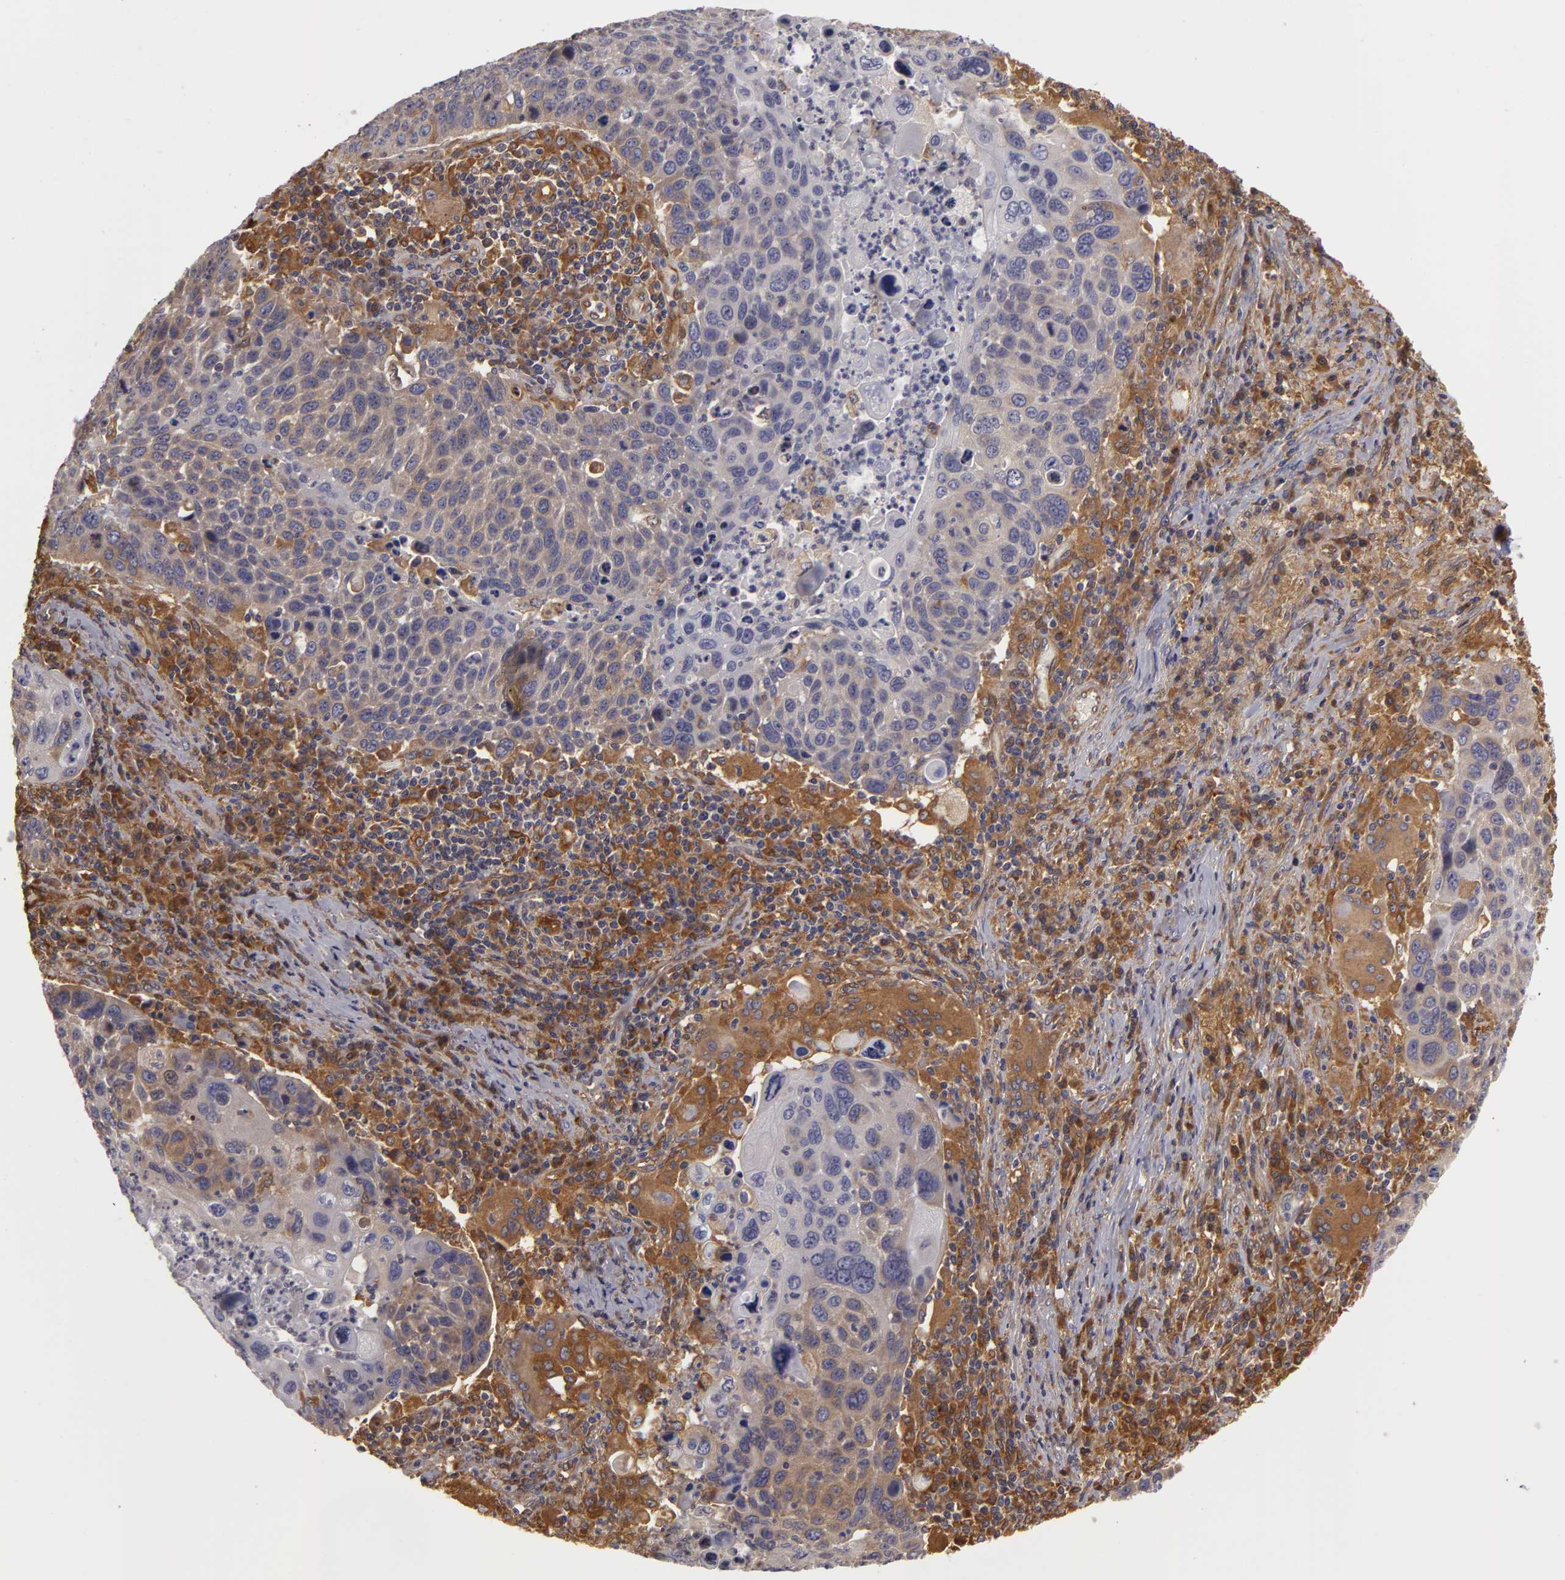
{"staining": {"intensity": "weak", "quantity": ">75%", "location": "cytoplasmic/membranous"}, "tissue": "lung cancer", "cell_type": "Tumor cells", "image_type": "cancer", "snomed": [{"axis": "morphology", "description": "Squamous cell carcinoma, NOS"}, {"axis": "topography", "description": "Lung"}], "caption": "Tumor cells exhibit low levels of weak cytoplasmic/membranous staining in approximately >75% of cells in lung cancer.", "gene": "ZNF229", "patient": {"sex": "male", "age": 68}}